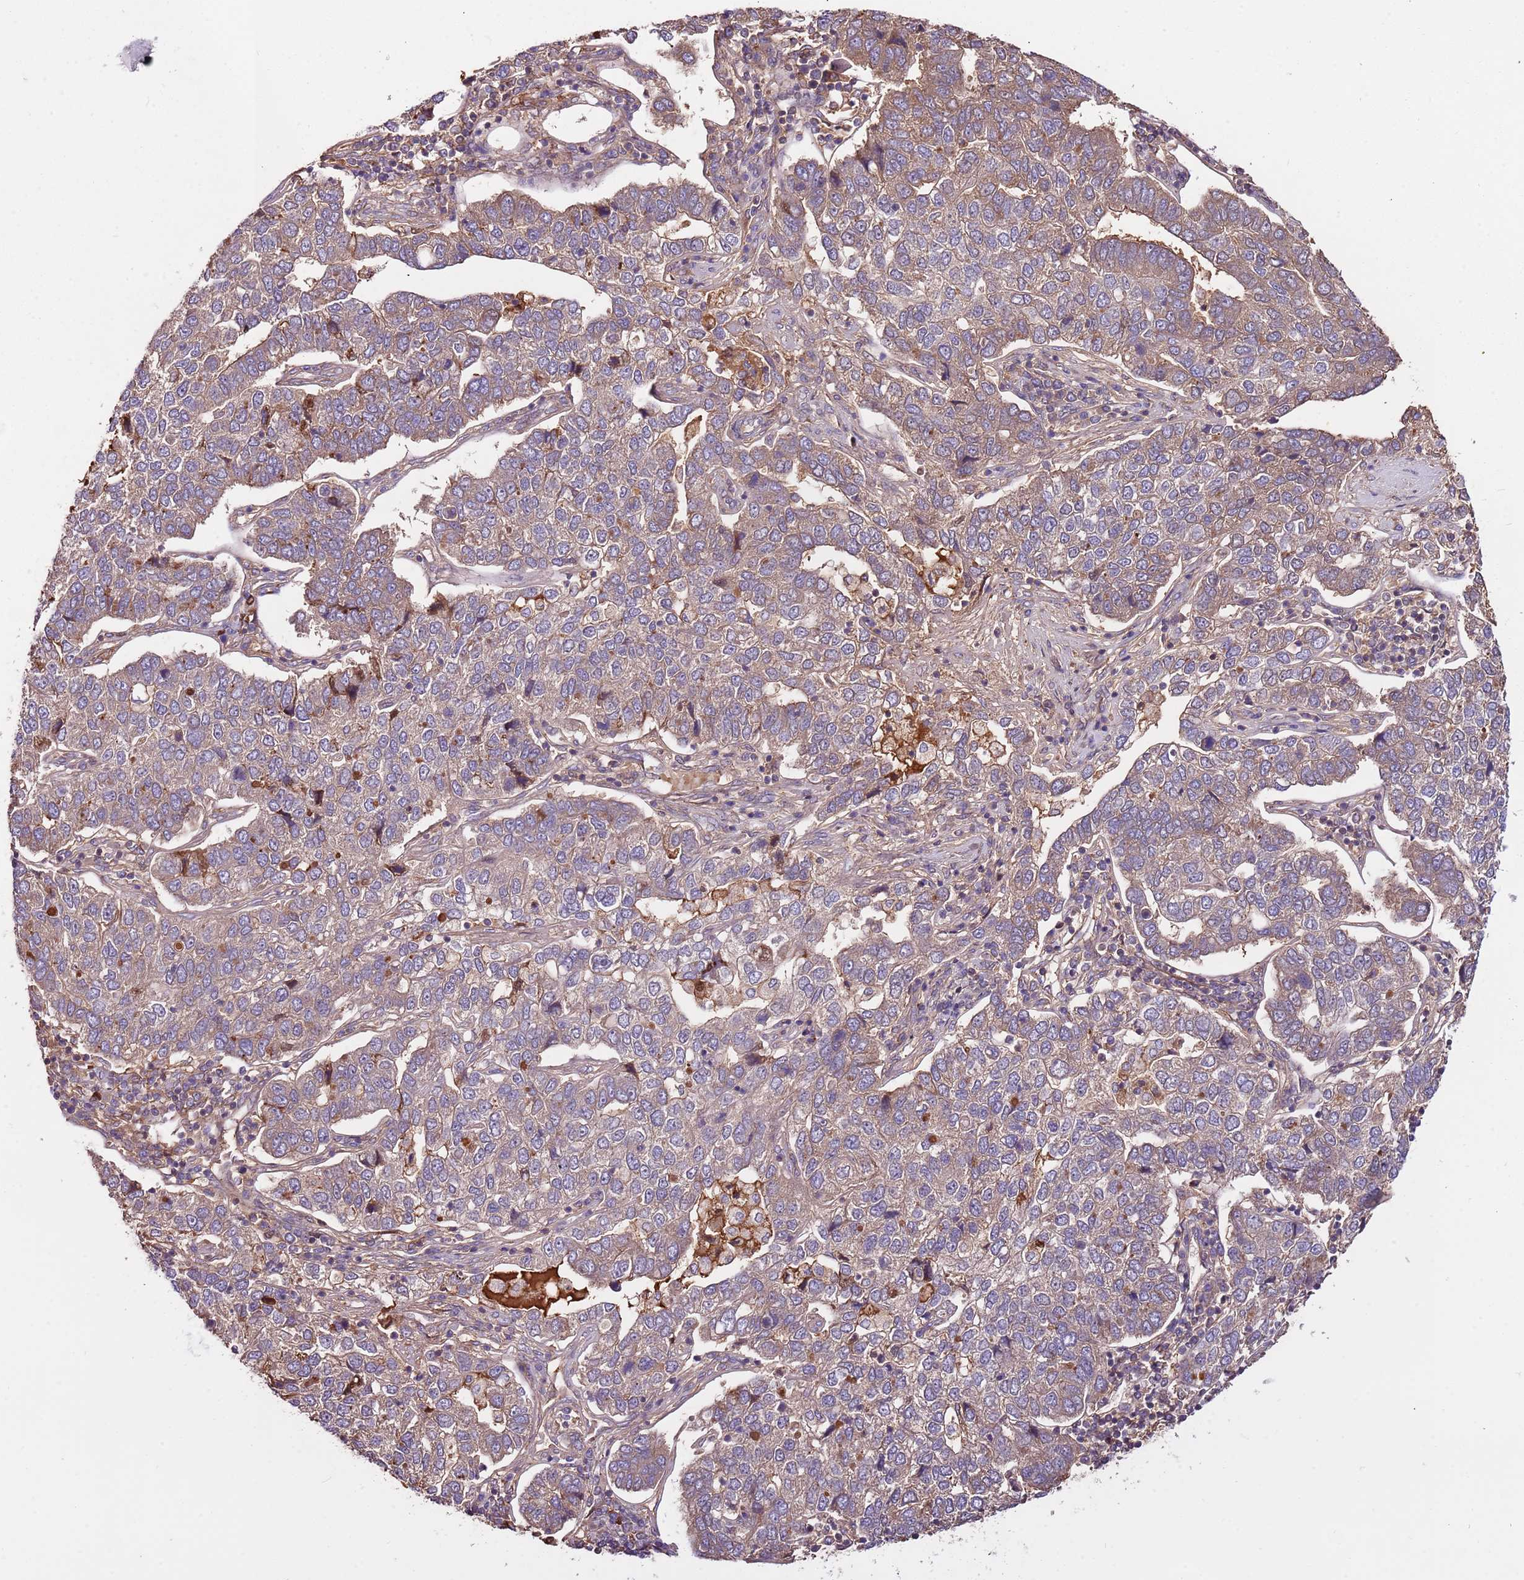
{"staining": {"intensity": "moderate", "quantity": "<25%", "location": "cytoplasmic/membranous"}, "tissue": "pancreatic cancer", "cell_type": "Tumor cells", "image_type": "cancer", "snomed": [{"axis": "morphology", "description": "Adenocarcinoma, NOS"}, {"axis": "topography", "description": "Pancreas"}], "caption": "Tumor cells show low levels of moderate cytoplasmic/membranous expression in approximately <25% of cells in human pancreatic cancer (adenocarcinoma).", "gene": "DENR", "patient": {"sex": "female", "age": 61}}